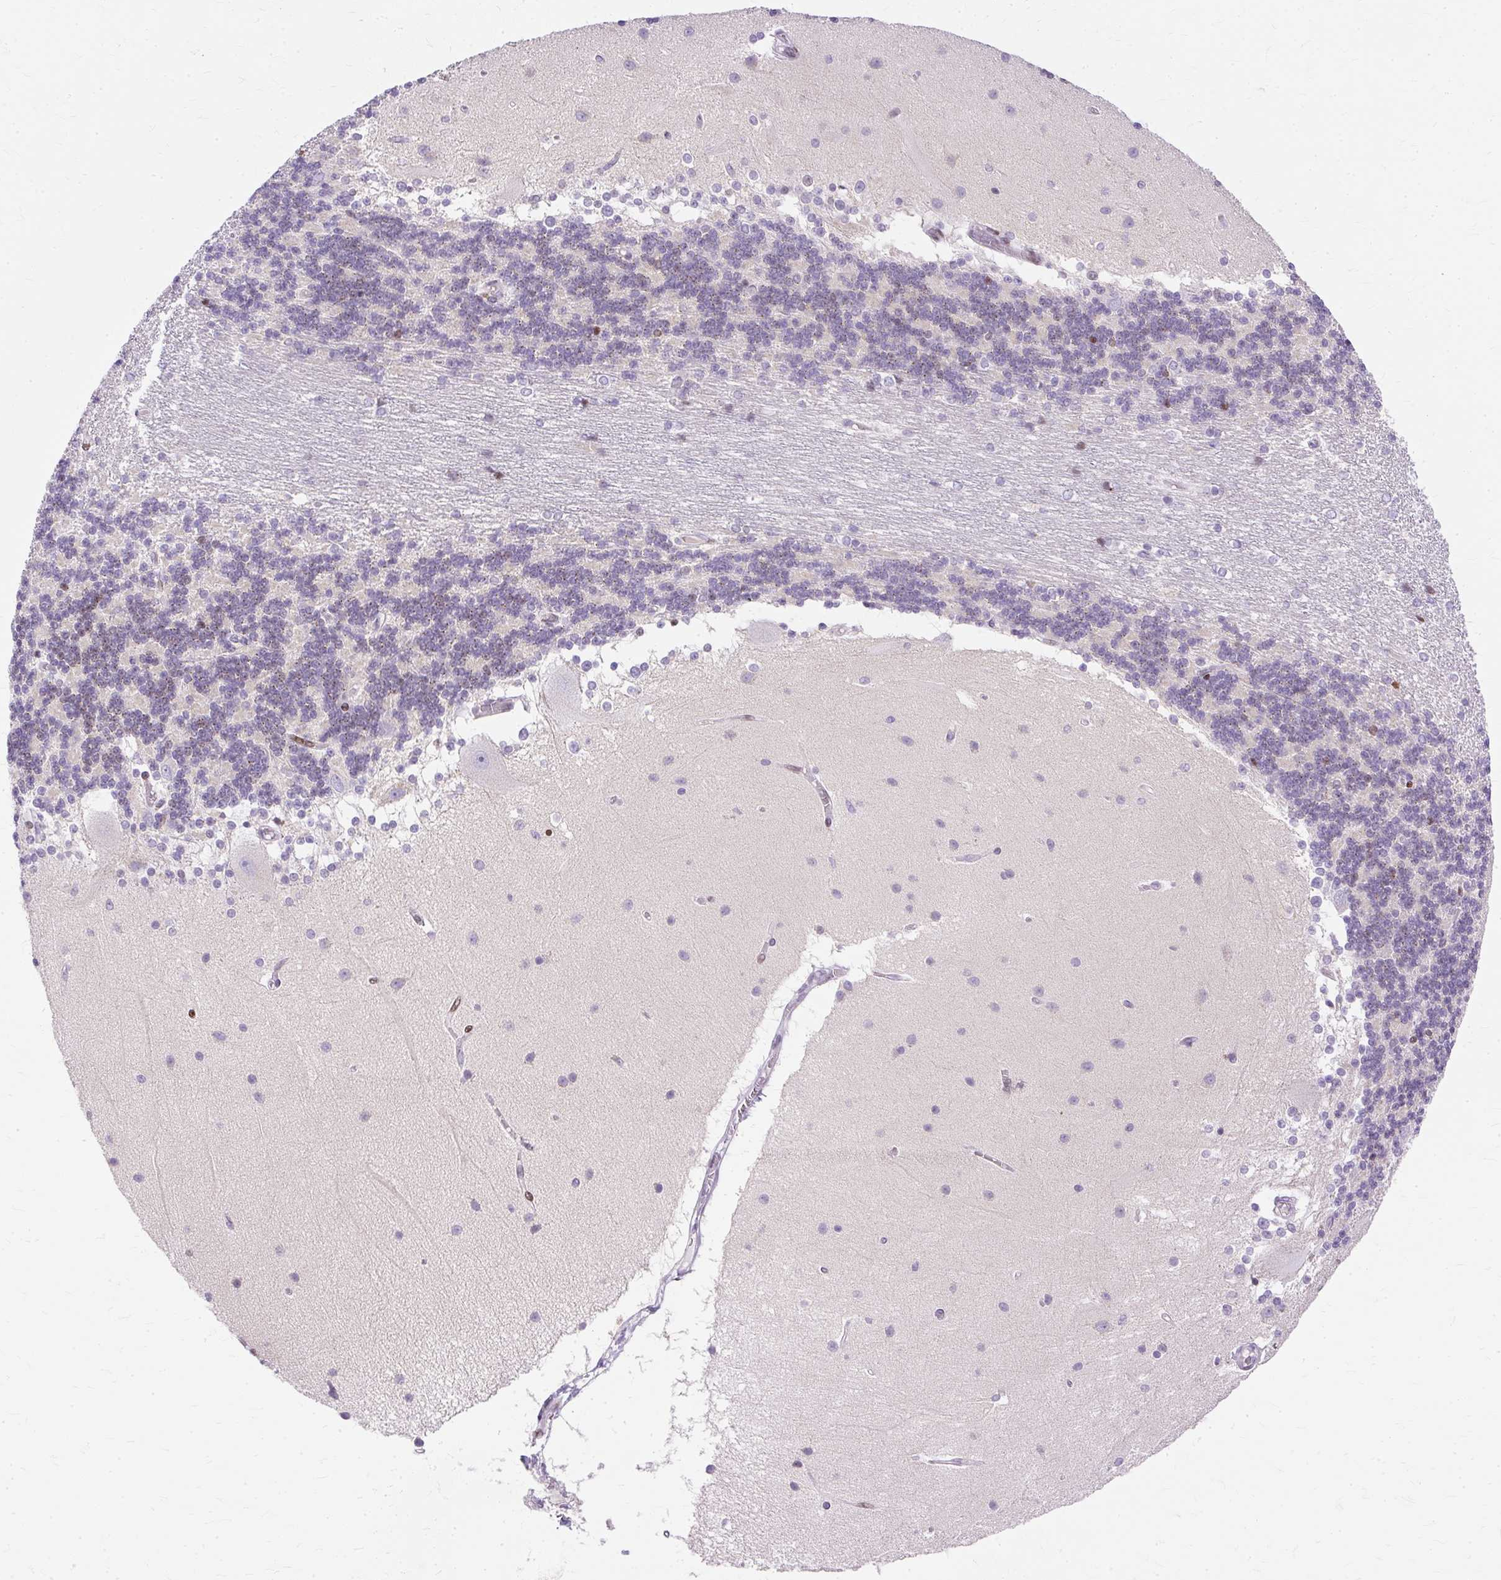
{"staining": {"intensity": "negative", "quantity": "none", "location": "none"}, "tissue": "cerebellum", "cell_type": "Cells in granular layer", "image_type": "normal", "snomed": [{"axis": "morphology", "description": "Normal tissue, NOS"}, {"axis": "topography", "description": "Cerebellum"}], "caption": "DAB immunohistochemical staining of benign human cerebellum displays no significant staining in cells in granular layer. Nuclei are stained in blue.", "gene": "TMEM177", "patient": {"sex": "female", "age": 54}}